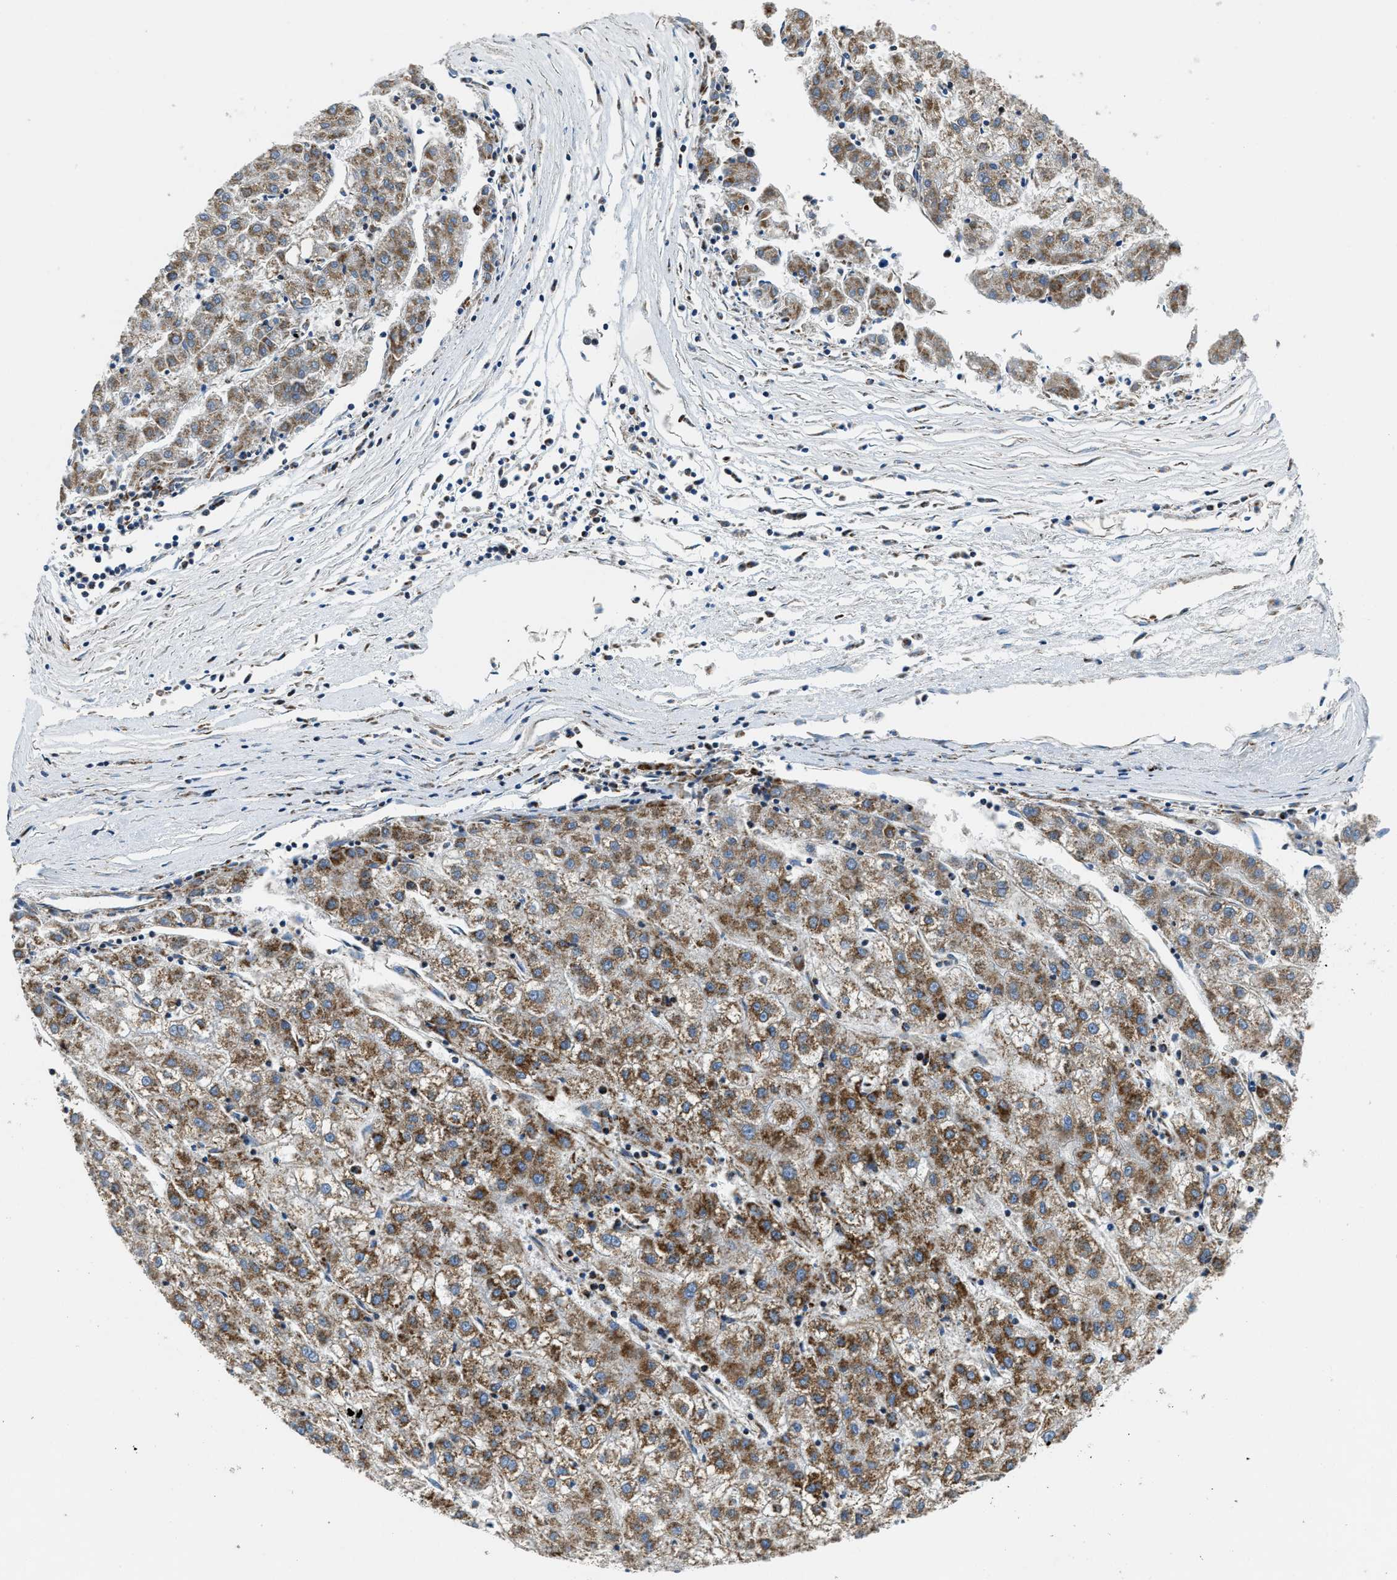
{"staining": {"intensity": "strong", "quantity": ">75%", "location": "cytoplasmic/membranous"}, "tissue": "liver cancer", "cell_type": "Tumor cells", "image_type": "cancer", "snomed": [{"axis": "morphology", "description": "Carcinoma, Hepatocellular, NOS"}, {"axis": "topography", "description": "Liver"}], "caption": "Protein staining of liver hepatocellular carcinoma tissue demonstrates strong cytoplasmic/membranous expression in about >75% of tumor cells.", "gene": "STK33", "patient": {"sex": "male", "age": 72}}